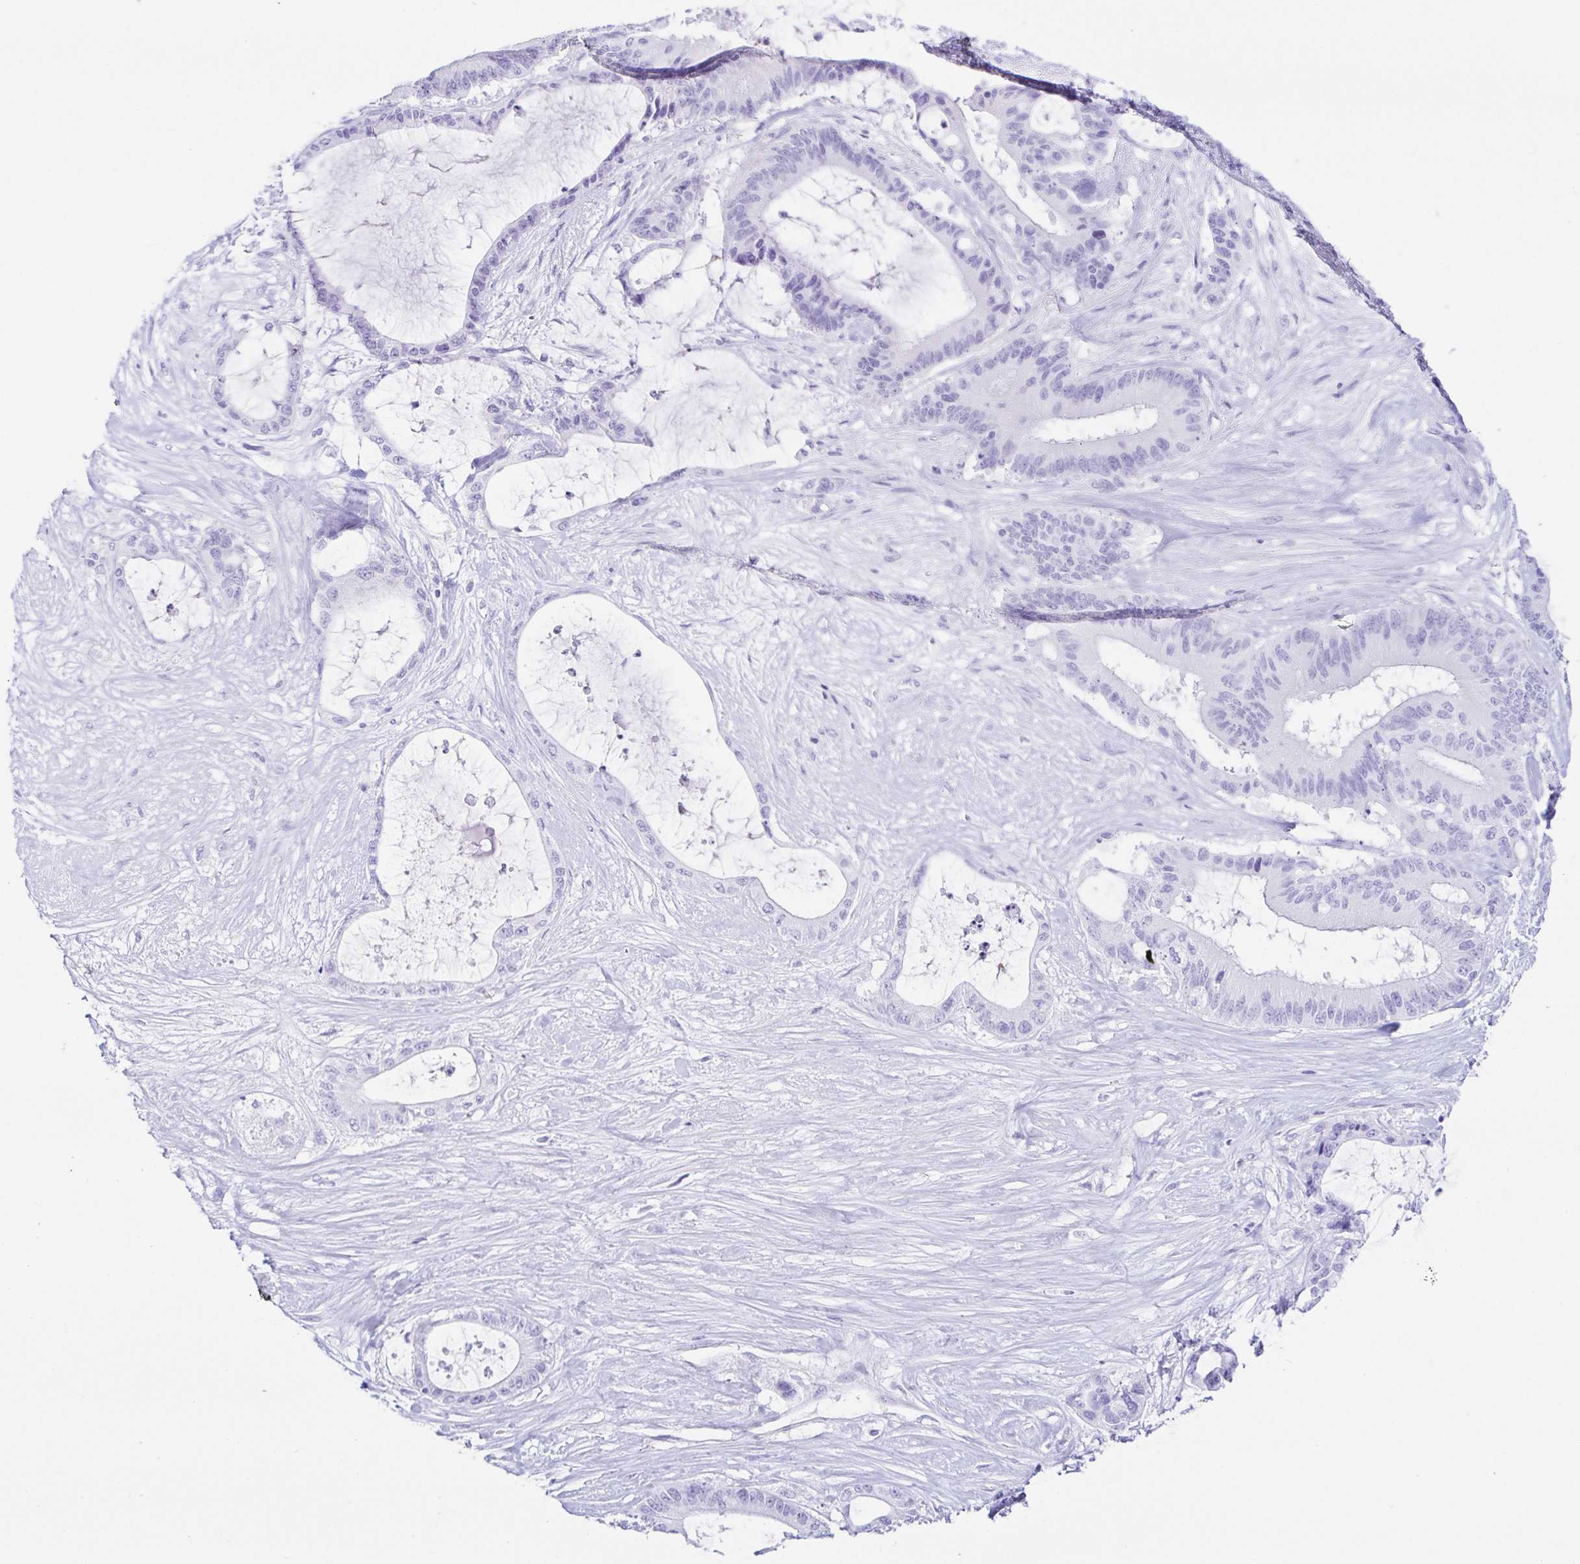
{"staining": {"intensity": "negative", "quantity": "none", "location": "none"}, "tissue": "liver cancer", "cell_type": "Tumor cells", "image_type": "cancer", "snomed": [{"axis": "morphology", "description": "Normal tissue, NOS"}, {"axis": "morphology", "description": "Cholangiocarcinoma"}, {"axis": "topography", "description": "Liver"}, {"axis": "topography", "description": "Peripheral nerve tissue"}], "caption": "There is no significant positivity in tumor cells of liver cancer.", "gene": "PAX8", "patient": {"sex": "female", "age": 73}}